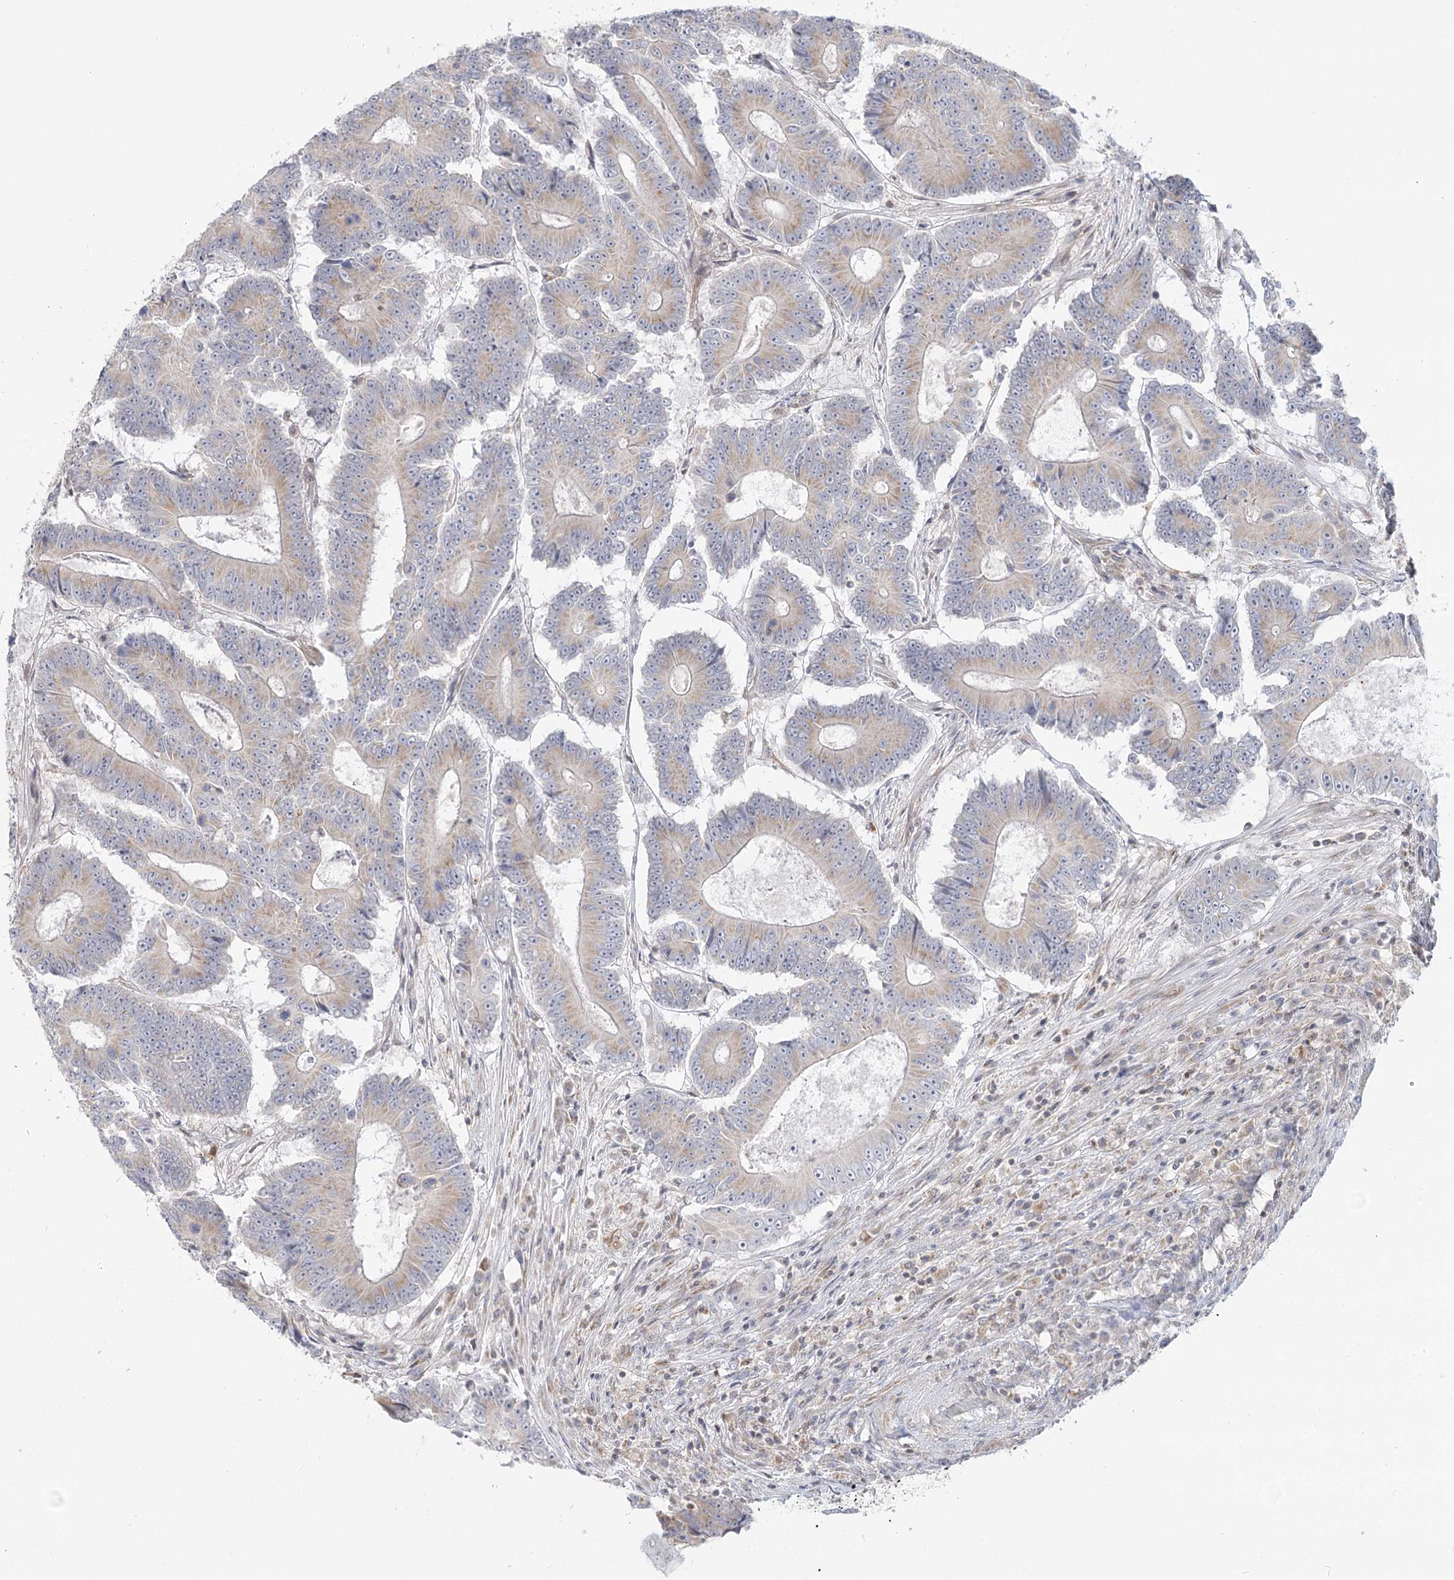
{"staining": {"intensity": "weak", "quantity": ">75%", "location": "cytoplasmic/membranous"}, "tissue": "colorectal cancer", "cell_type": "Tumor cells", "image_type": "cancer", "snomed": [{"axis": "morphology", "description": "Adenocarcinoma, NOS"}, {"axis": "topography", "description": "Colon"}], "caption": "A micrograph of human colorectal cancer (adenocarcinoma) stained for a protein shows weak cytoplasmic/membranous brown staining in tumor cells.", "gene": "MTMR3", "patient": {"sex": "male", "age": 83}}